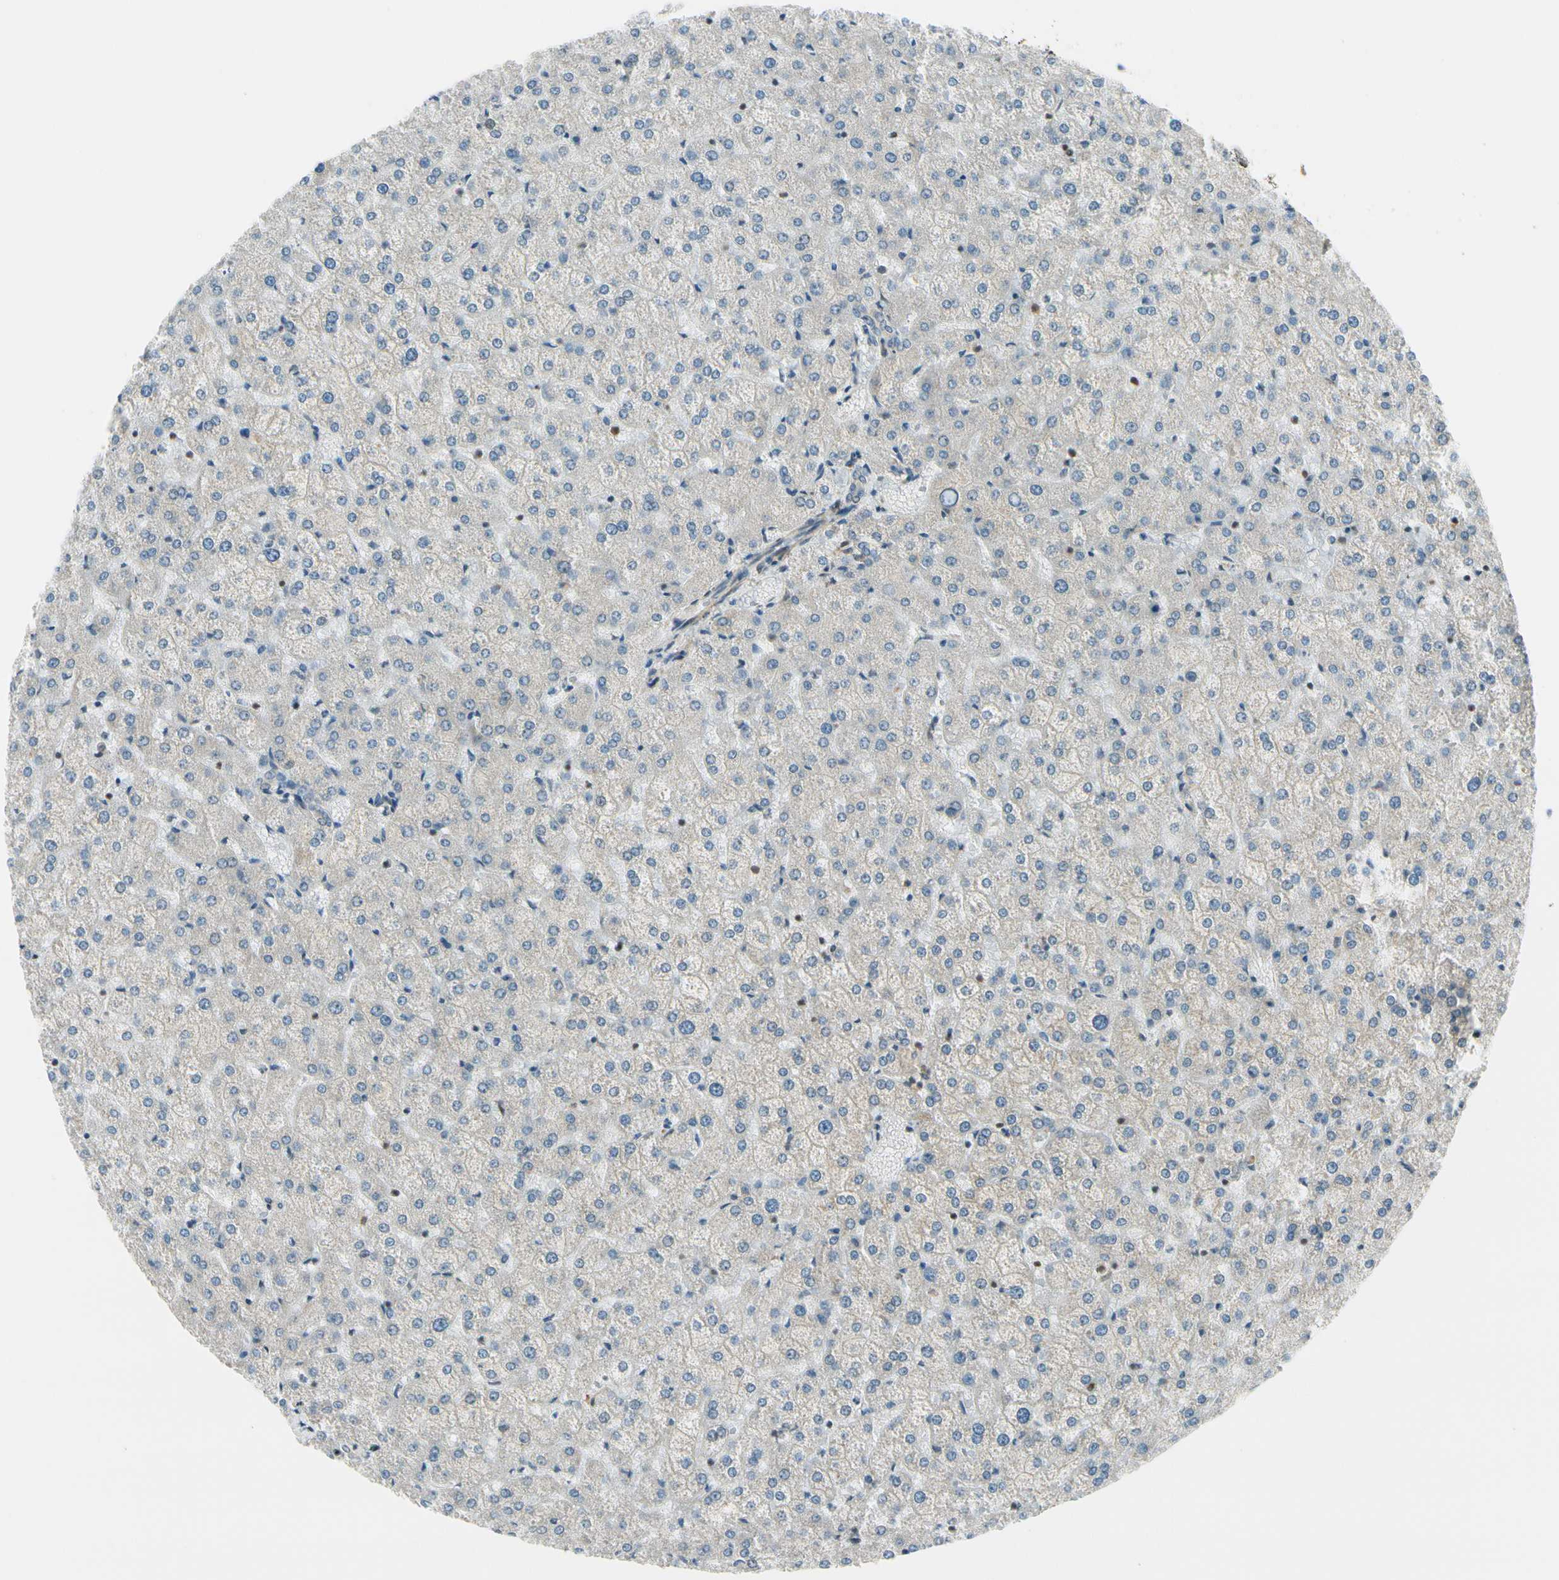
{"staining": {"intensity": "negative", "quantity": "none", "location": "none"}, "tissue": "liver", "cell_type": "Cholangiocytes", "image_type": "normal", "snomed": [{"axis": "morphology", "description": "Normal tissue, NOS"}, {"axis": "topography", "description": "Liver"}], "caption": "Immunohistochemical staining of unremarkable human liver reveals no significant staining in cholangiocytes.", "gene": "DAXX", "patient": {"sex": "female", "age": 32}}